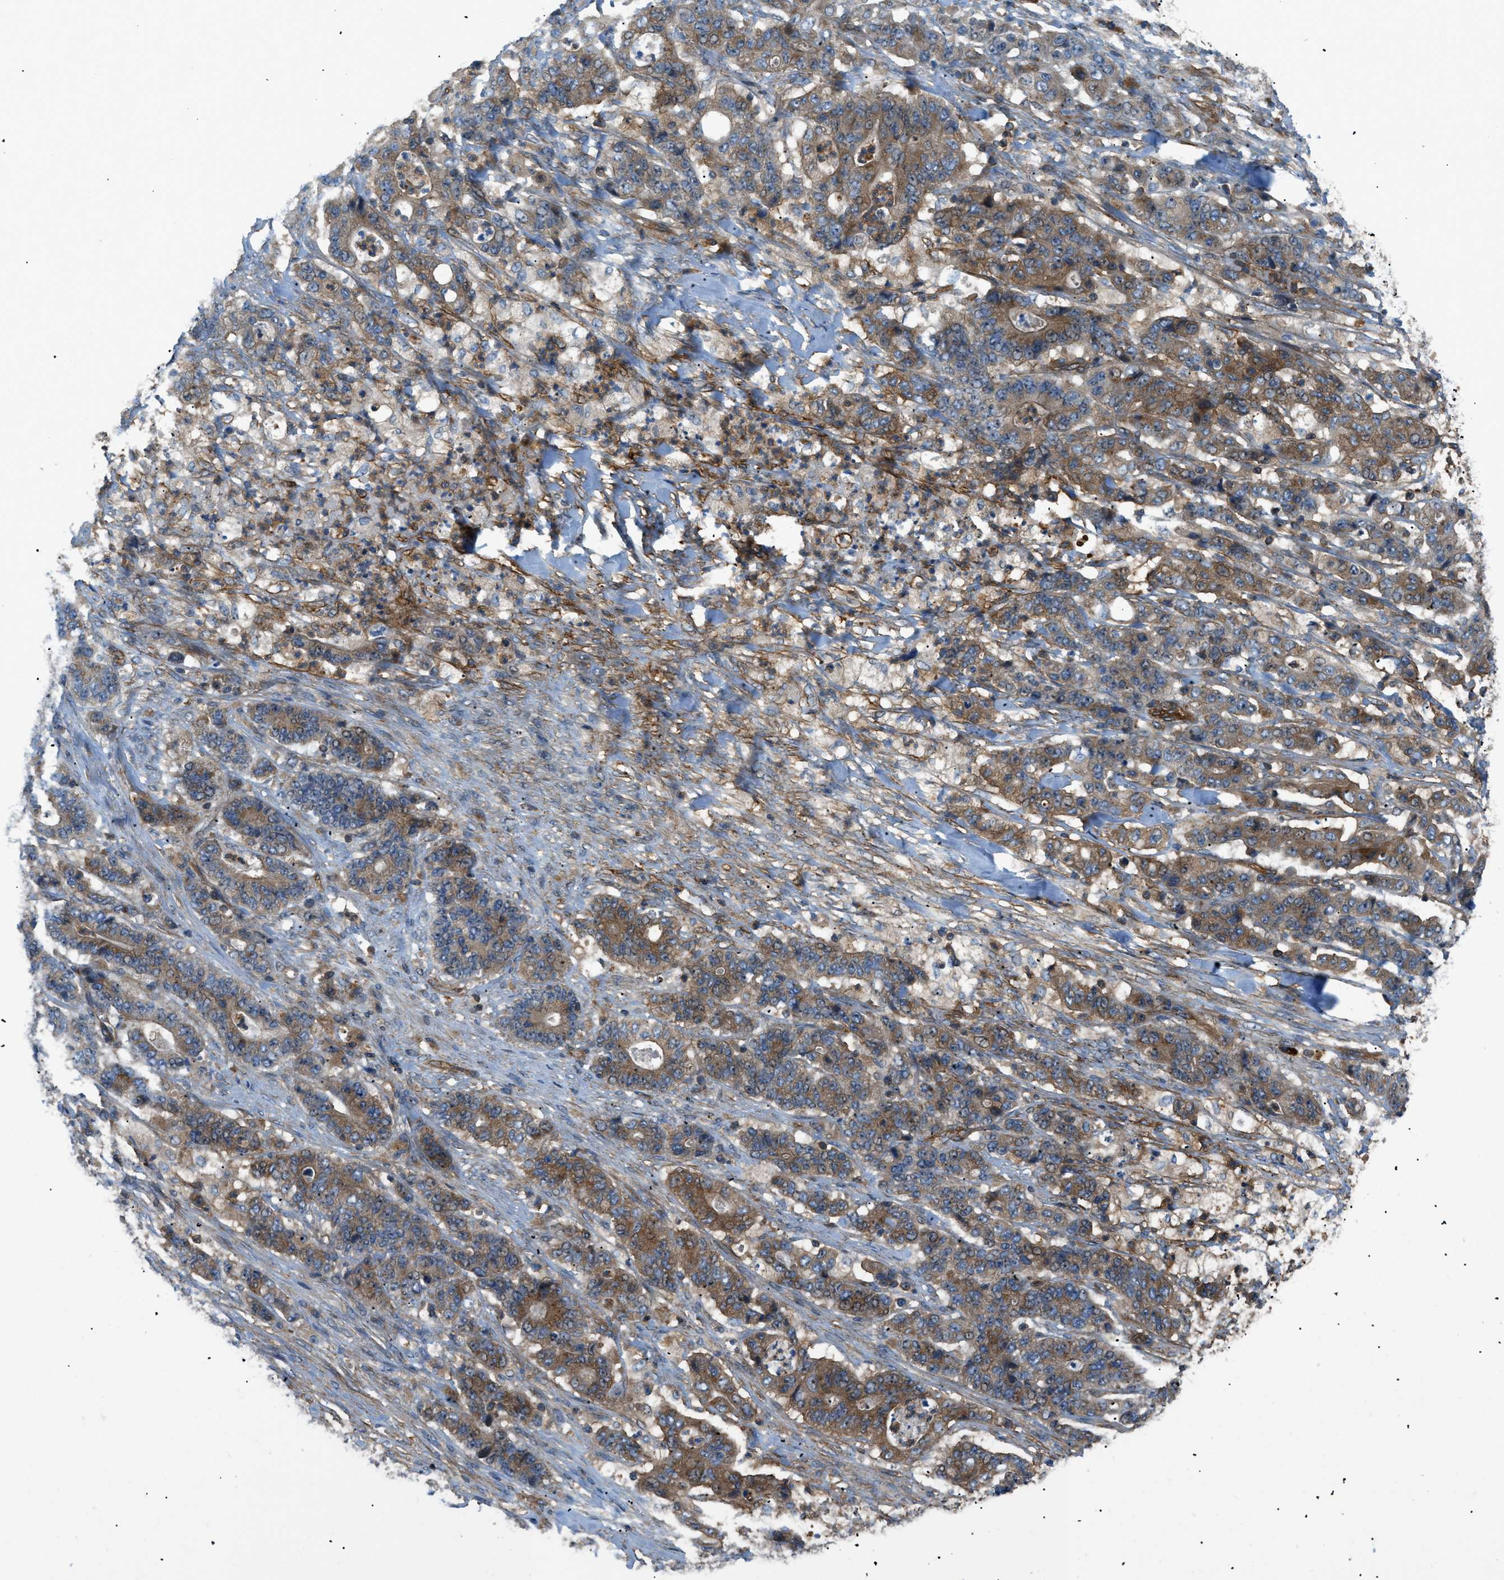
{"staining": {"intensity": "moderate", "quantity": ">75%", "location": "cytoplasmic/membranous"}, "tissue": "stomach cancer", "cell_type": "Tumor cells", "image_type": "cancer", "snomed": [{"axis": "morphology", "description": "Adenocarcinoma, NOS"}, {"axis": "topography", "description": "Stomach"}], "caption": "Human adenocarcinoma (stomach) stained for a protein (brown) reveals moderate cytoplasmic/membranous positive positivity in approximately >75% of tumor cells.", "gene": "ATP2A3", "patient": {"sex": "female", "age": 73}}